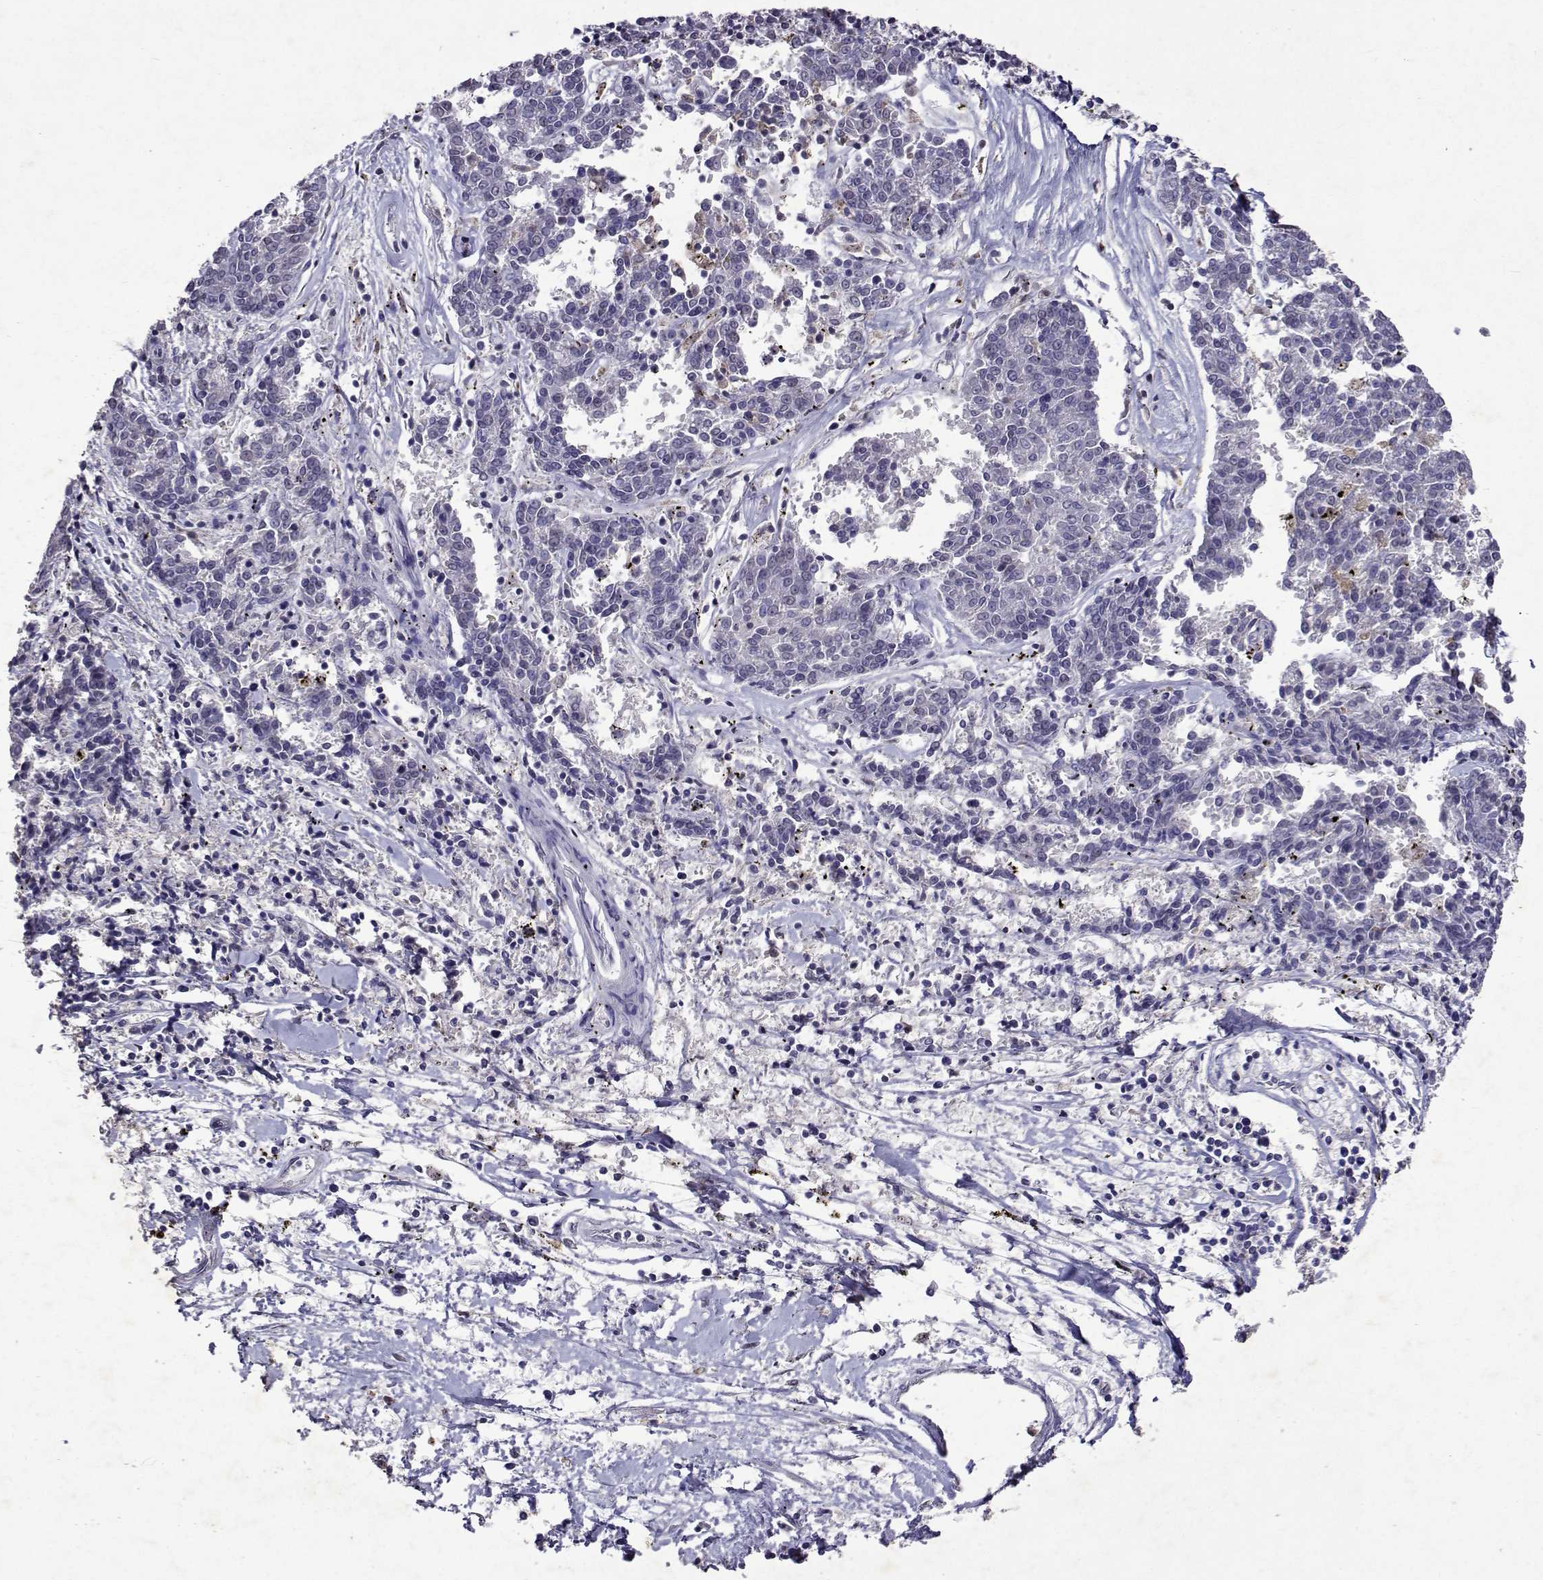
{"staining": {"intensity": "negative", "quantity": "none", "location": "none"}, "tissue": "melanoma", "cell_type": "Tumor cells", "image_type": "cancer", "snomed": [{"axis": "morphology", "description": "Malignant melanoma, NOS"}, {"axis": "topography", "description": "Skin"}], "caption": "Protein analysis of melanoma displays no significant staining in tumor cells.", "gene": "APAF1", "patient": {"sex": "female", "age": 72}}